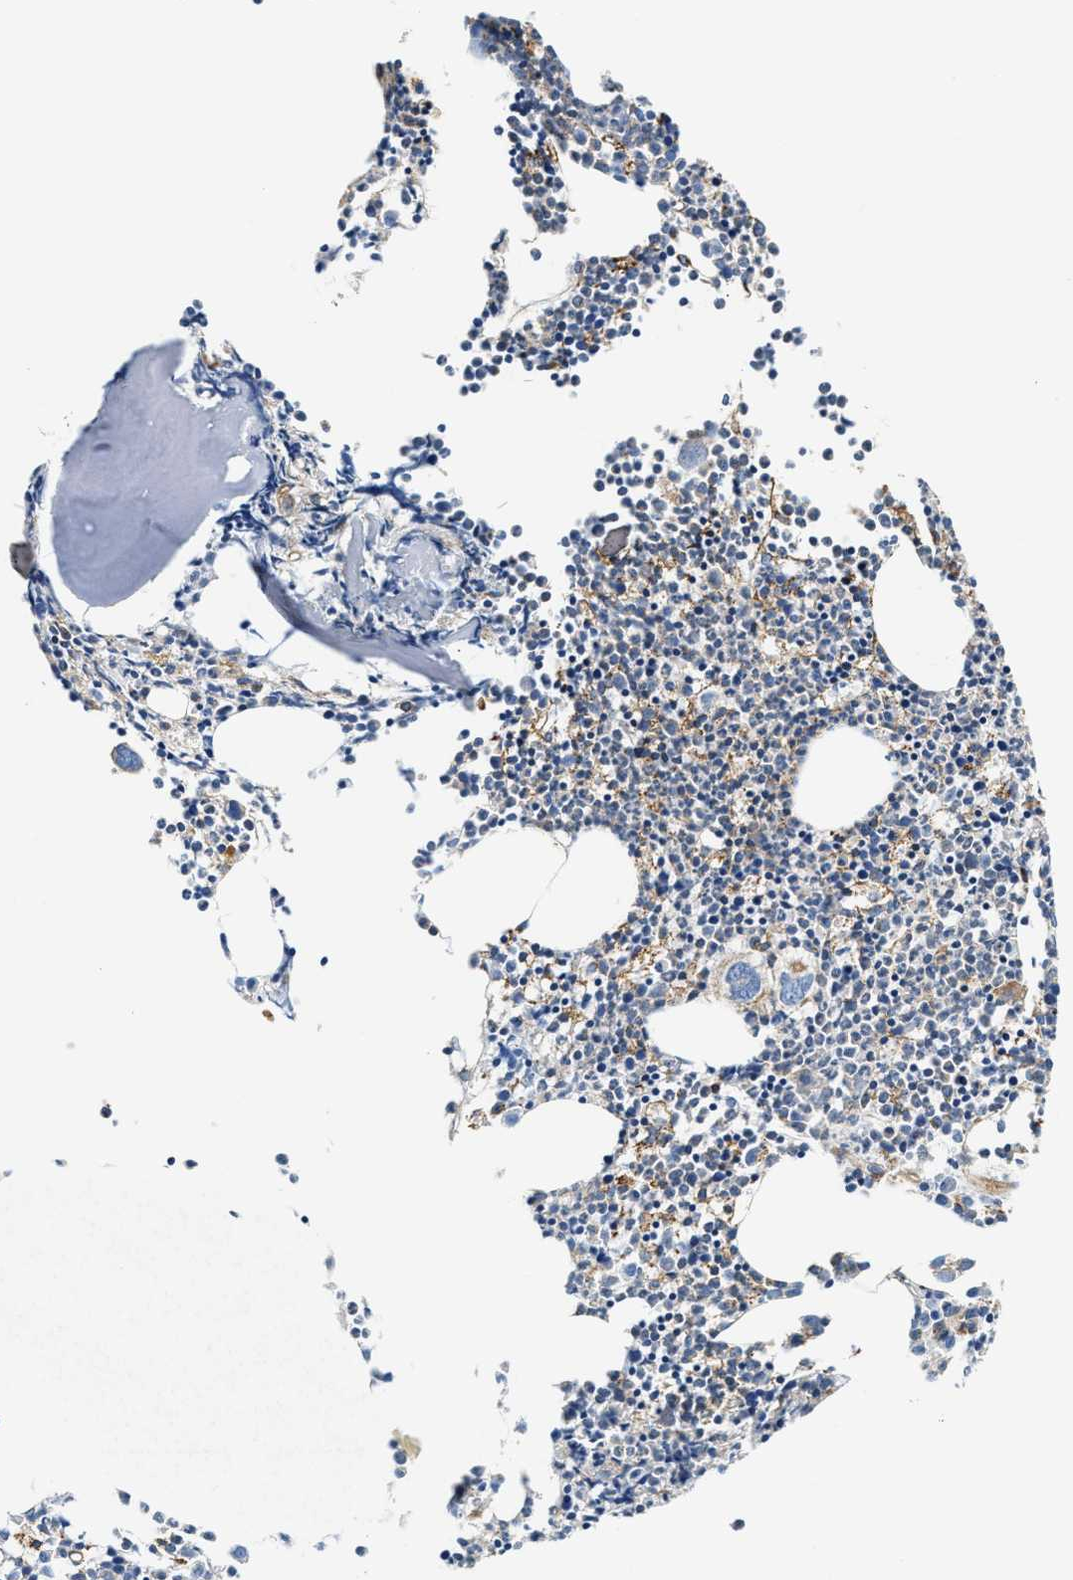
{"staining": {"intensity": "moderate", "quantity": "<25%", "location": "cytoplasmic/membranous"}, "tissue": "bone marrow", "cell_type": "Hematopoietic cells", "image_type": "normal", "snomed": [{"axis": "morphology", "description": "Normal tissue, NOS"}, {"axis": "morphology", "description": "Inflammation, NOS"}, {"axis": "topography", "description": "Bone marrow"}], "caption": "This histopathology image demonstrates immunohistochemistry staining of unremarkable human bone marrow, with low moderate cytoplasmic/membranous expression in about <25% of hematopoietic cells.", "gene": "NSUN7", "patient": {"sex": "female", "age": 53}}